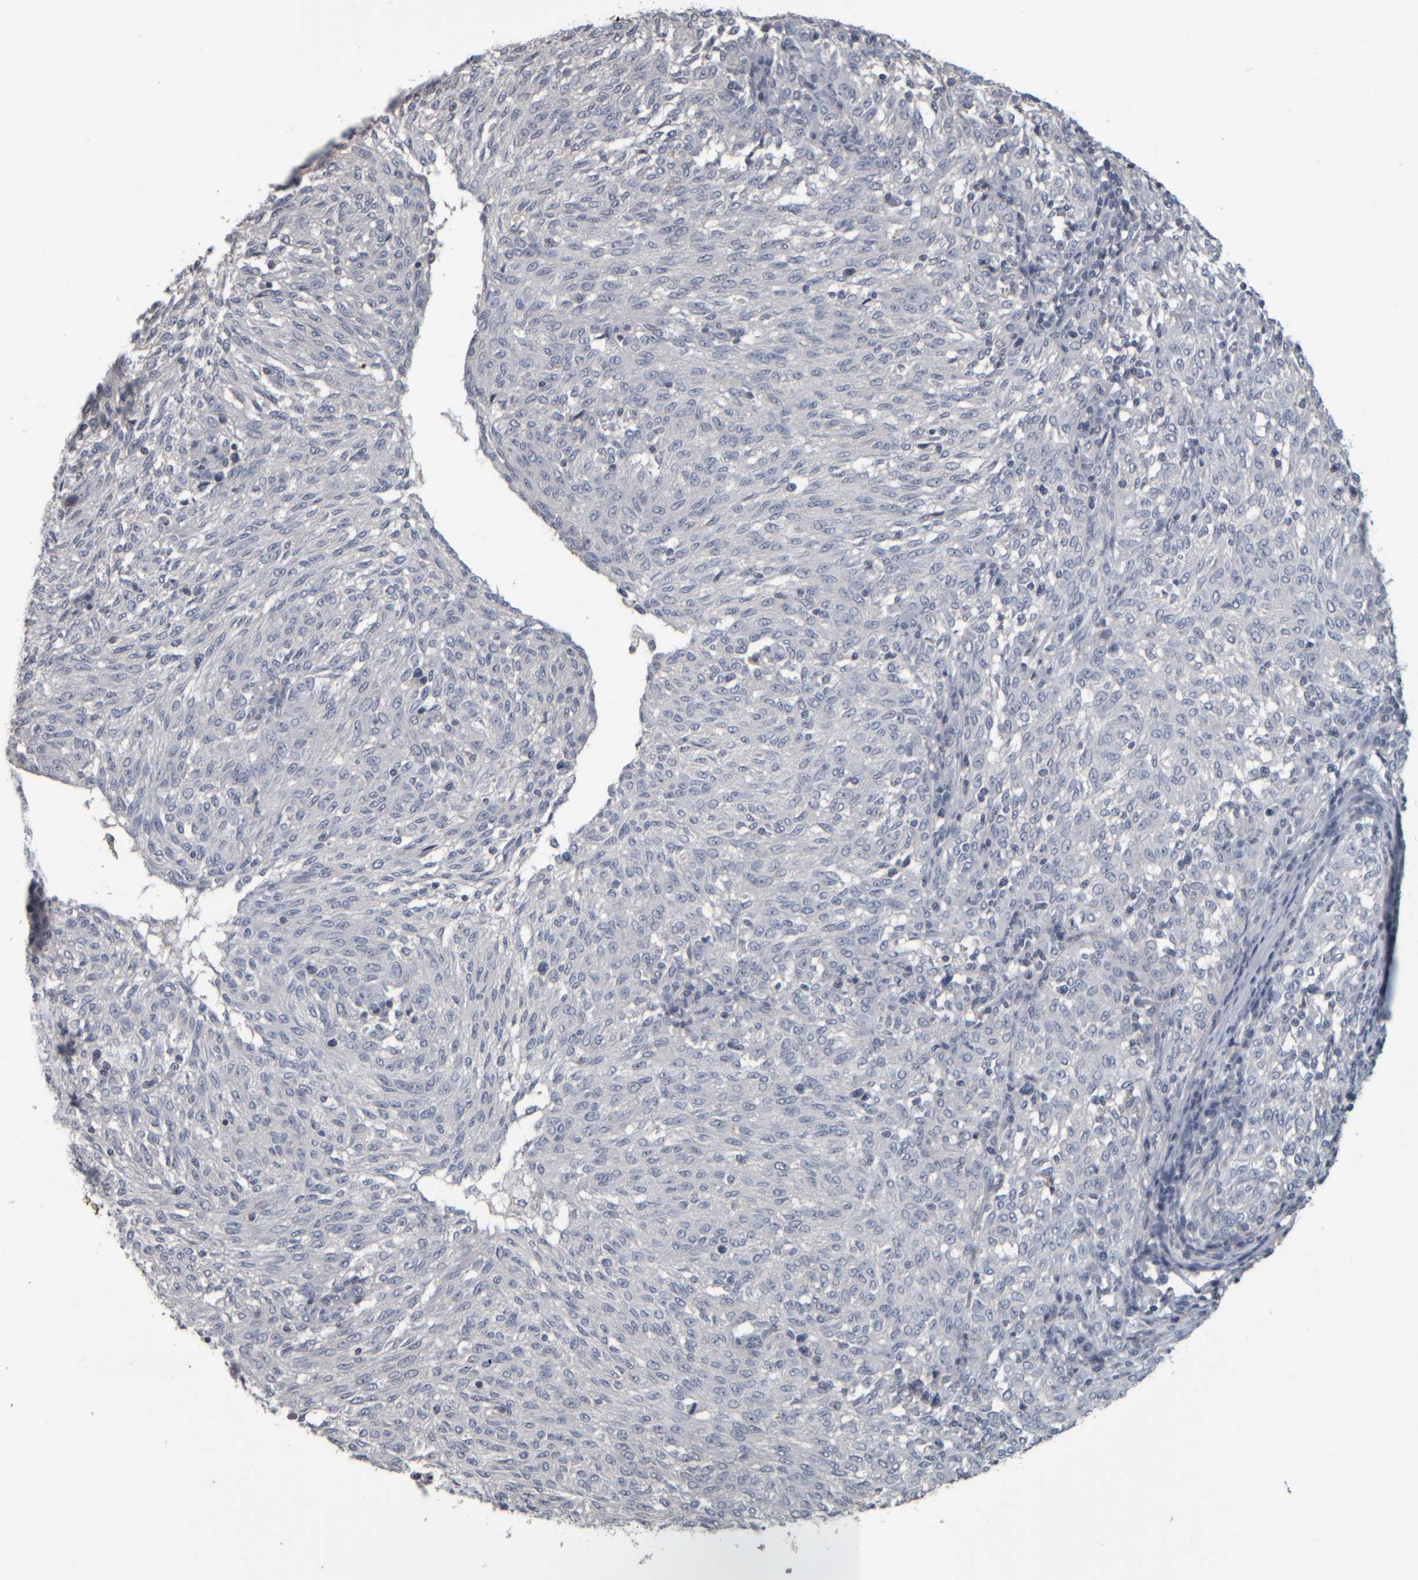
{"staining": {"intensity": "negative", "quantity": "none", "location": "none"}, "tissue": "melanoma", "cell_type": "Tumor cells", "image_type": "cancer", "snomed": [{"axis": "morphology", "description": "Malignant melanoma, NOS"}, {"axis": "topography", "description": "Skin"}], "caption": "Tumor cells are negative for brown protein staining in melanoma.", "gene": "CAVIN4", "patient": {"sex": "female", "age": 72}}